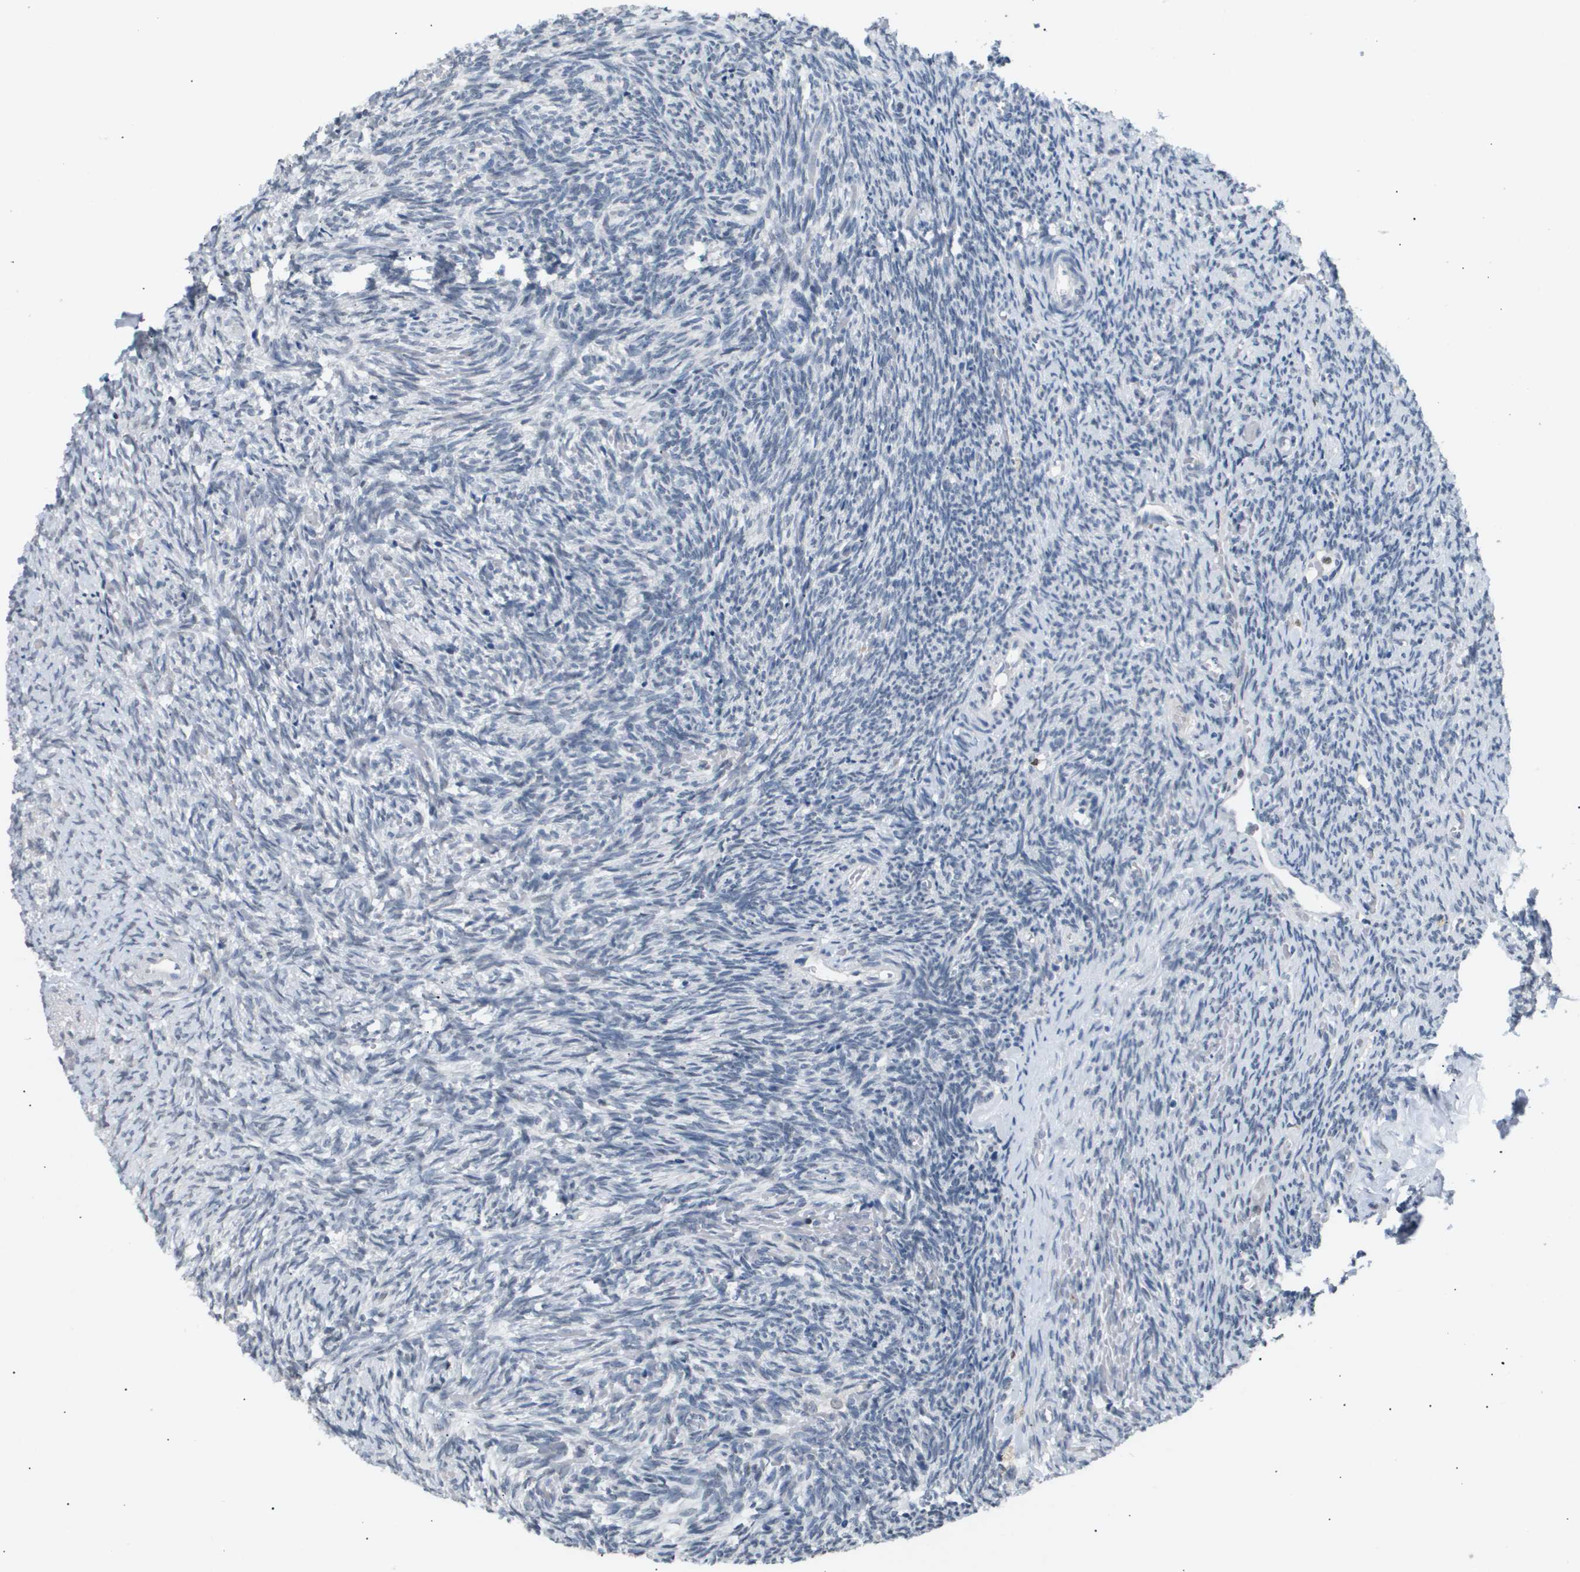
{"staining": {"intensity": "negative", "quantity": "none", "location": "none"}, "tissue": "ovary", "cell_type": "Ovarian stroma cells", "image_type": "normal", "snomed": [{"axis": "morphology", "description": "Normal tissue, NOS"}, {"axis": "topography", "description": "Ovary"}], "caption": "The histopathology image reveals no staining of ovarian stroma cells in unremarkable ovary.", "gene": "ANAPC2", "patient": {"sex": "female", "age": 41}}